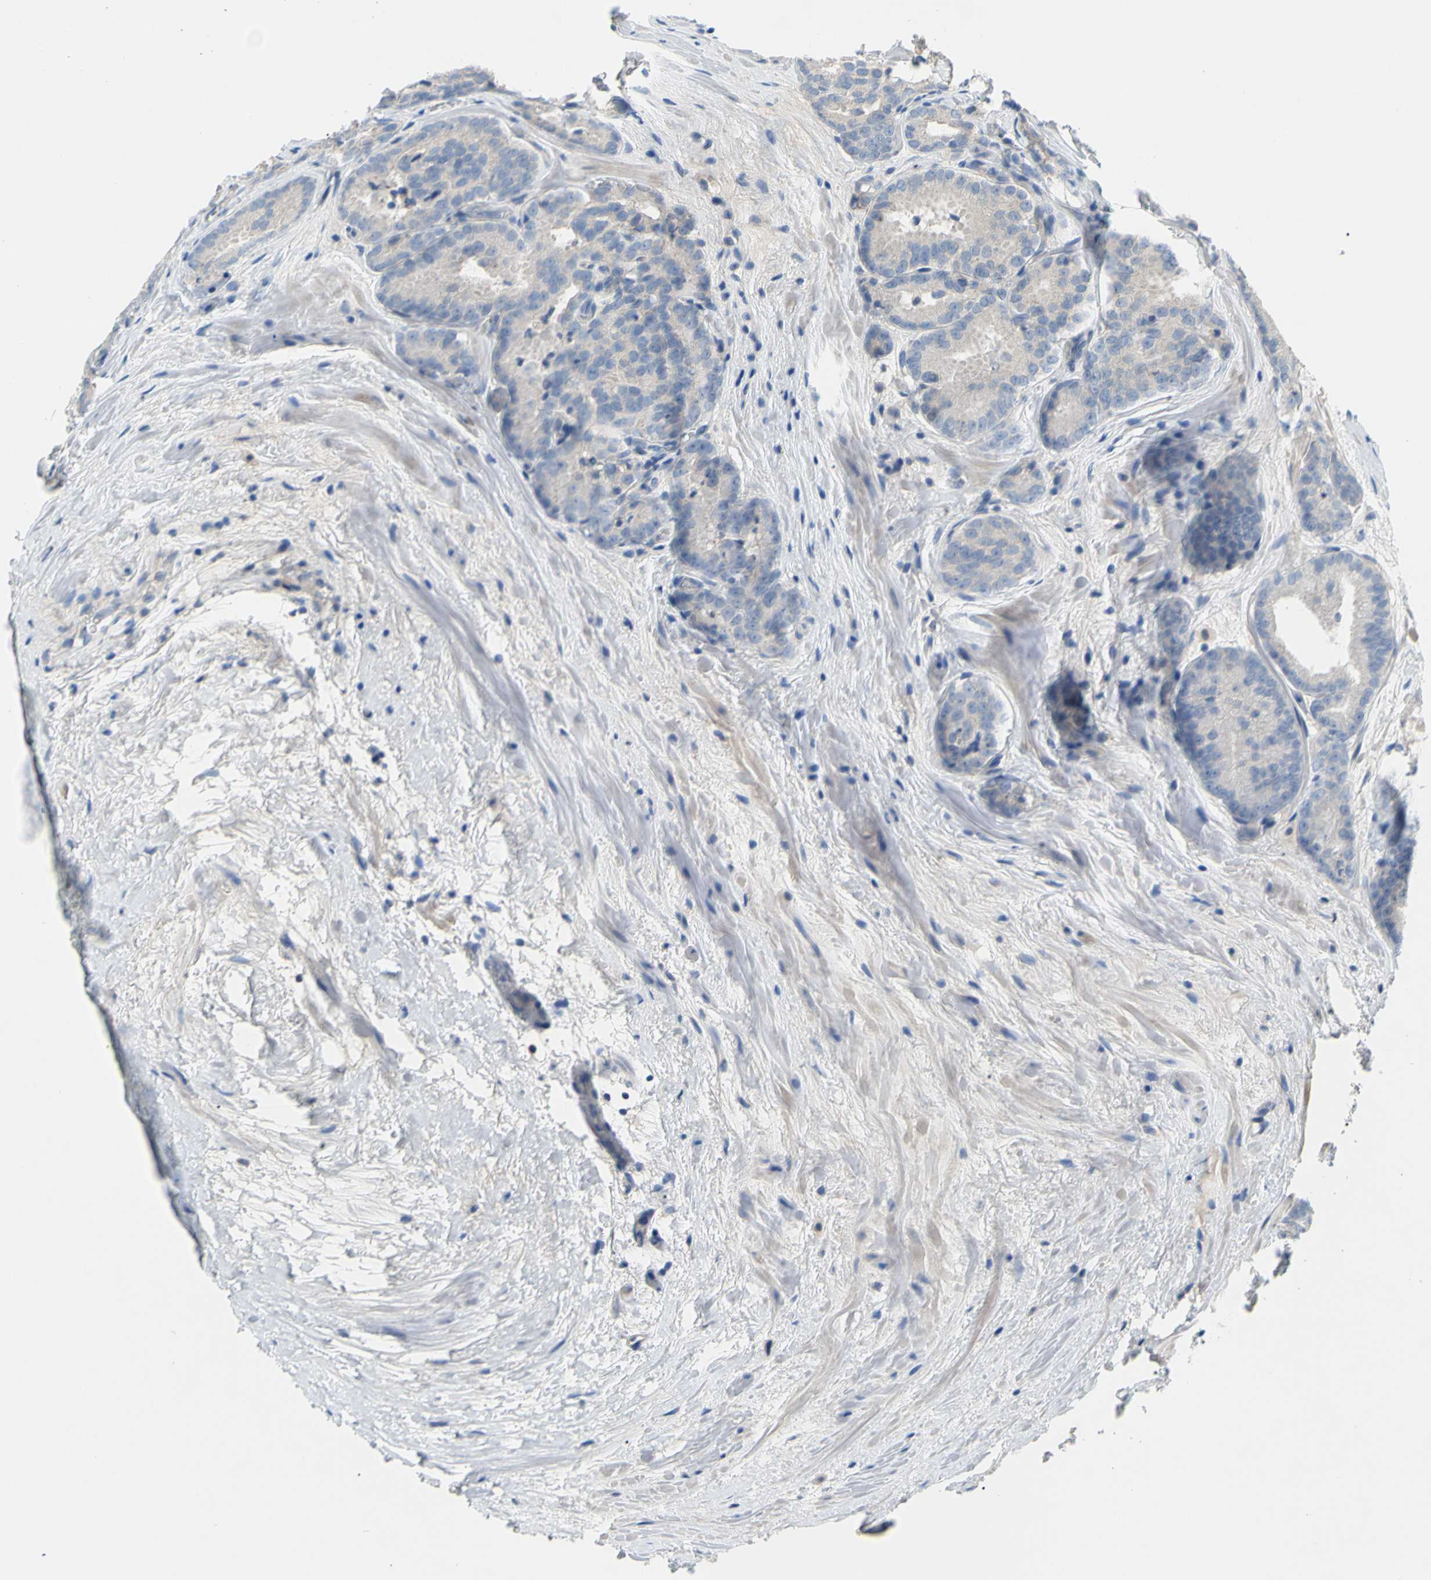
{"staining": {"intensity": "negative", "quantity": "none", "location": "none"}, "tissue": "prostate cancer", "cell_type": "Tumor cells", "image_type": "cancer", "snomed": [{"axis": "morphology", "description": "Adenocarcinoma, High grade"}, {"axis": "topography", "description": "Prostate"}], "caption": "IHC of high-grade adenocarcinoma (prostate) demonstrates no staining in tumor cells.", "gene": "TMEM59L", "patient": {"sex": "male", "age": 64}}